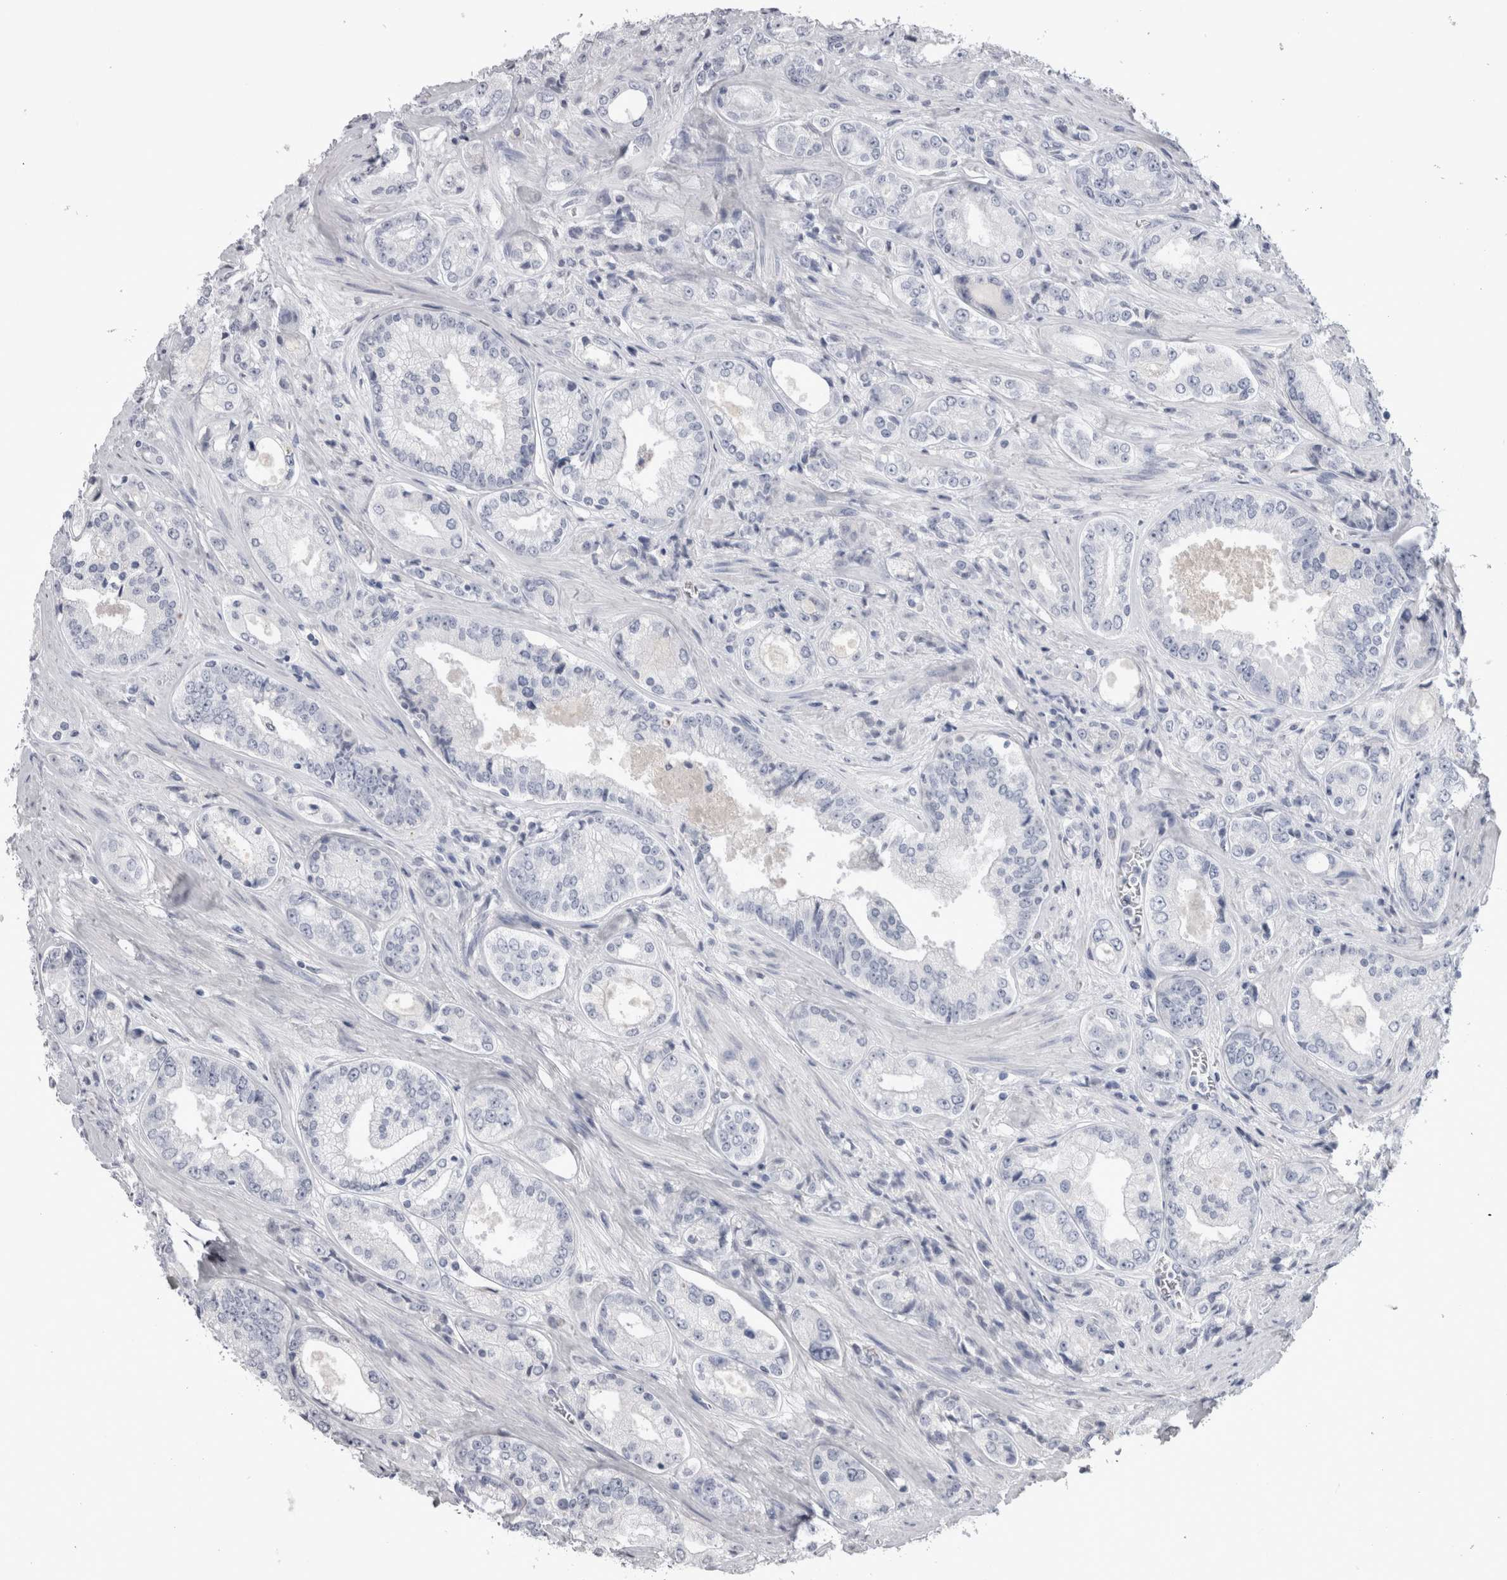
{"staining": {"intensity": "negative", "quantity": "none", "location": "none"}, "tissue": "prostate cancer", "cell_type": "Tumor cells", "image_type": "cancer", "snomed": [{"axis": "morphology", "description": "Adenocarcinoma, High grade"}, {"axis": "topography", "description": "Prostate"}], "caption": "DAB immunohistochemical staining of prostate cancer reveals no significant positivity in tumor cells. The staining was performed using DAB (3,3'-diaminobenzidine) to visualize the protein expression in brown, while the nuclei were stained in blue with hematoxylin (Magnification: 20x).", "gene": "ADAM2", "patient": {"sex": "male", "age": 61}}